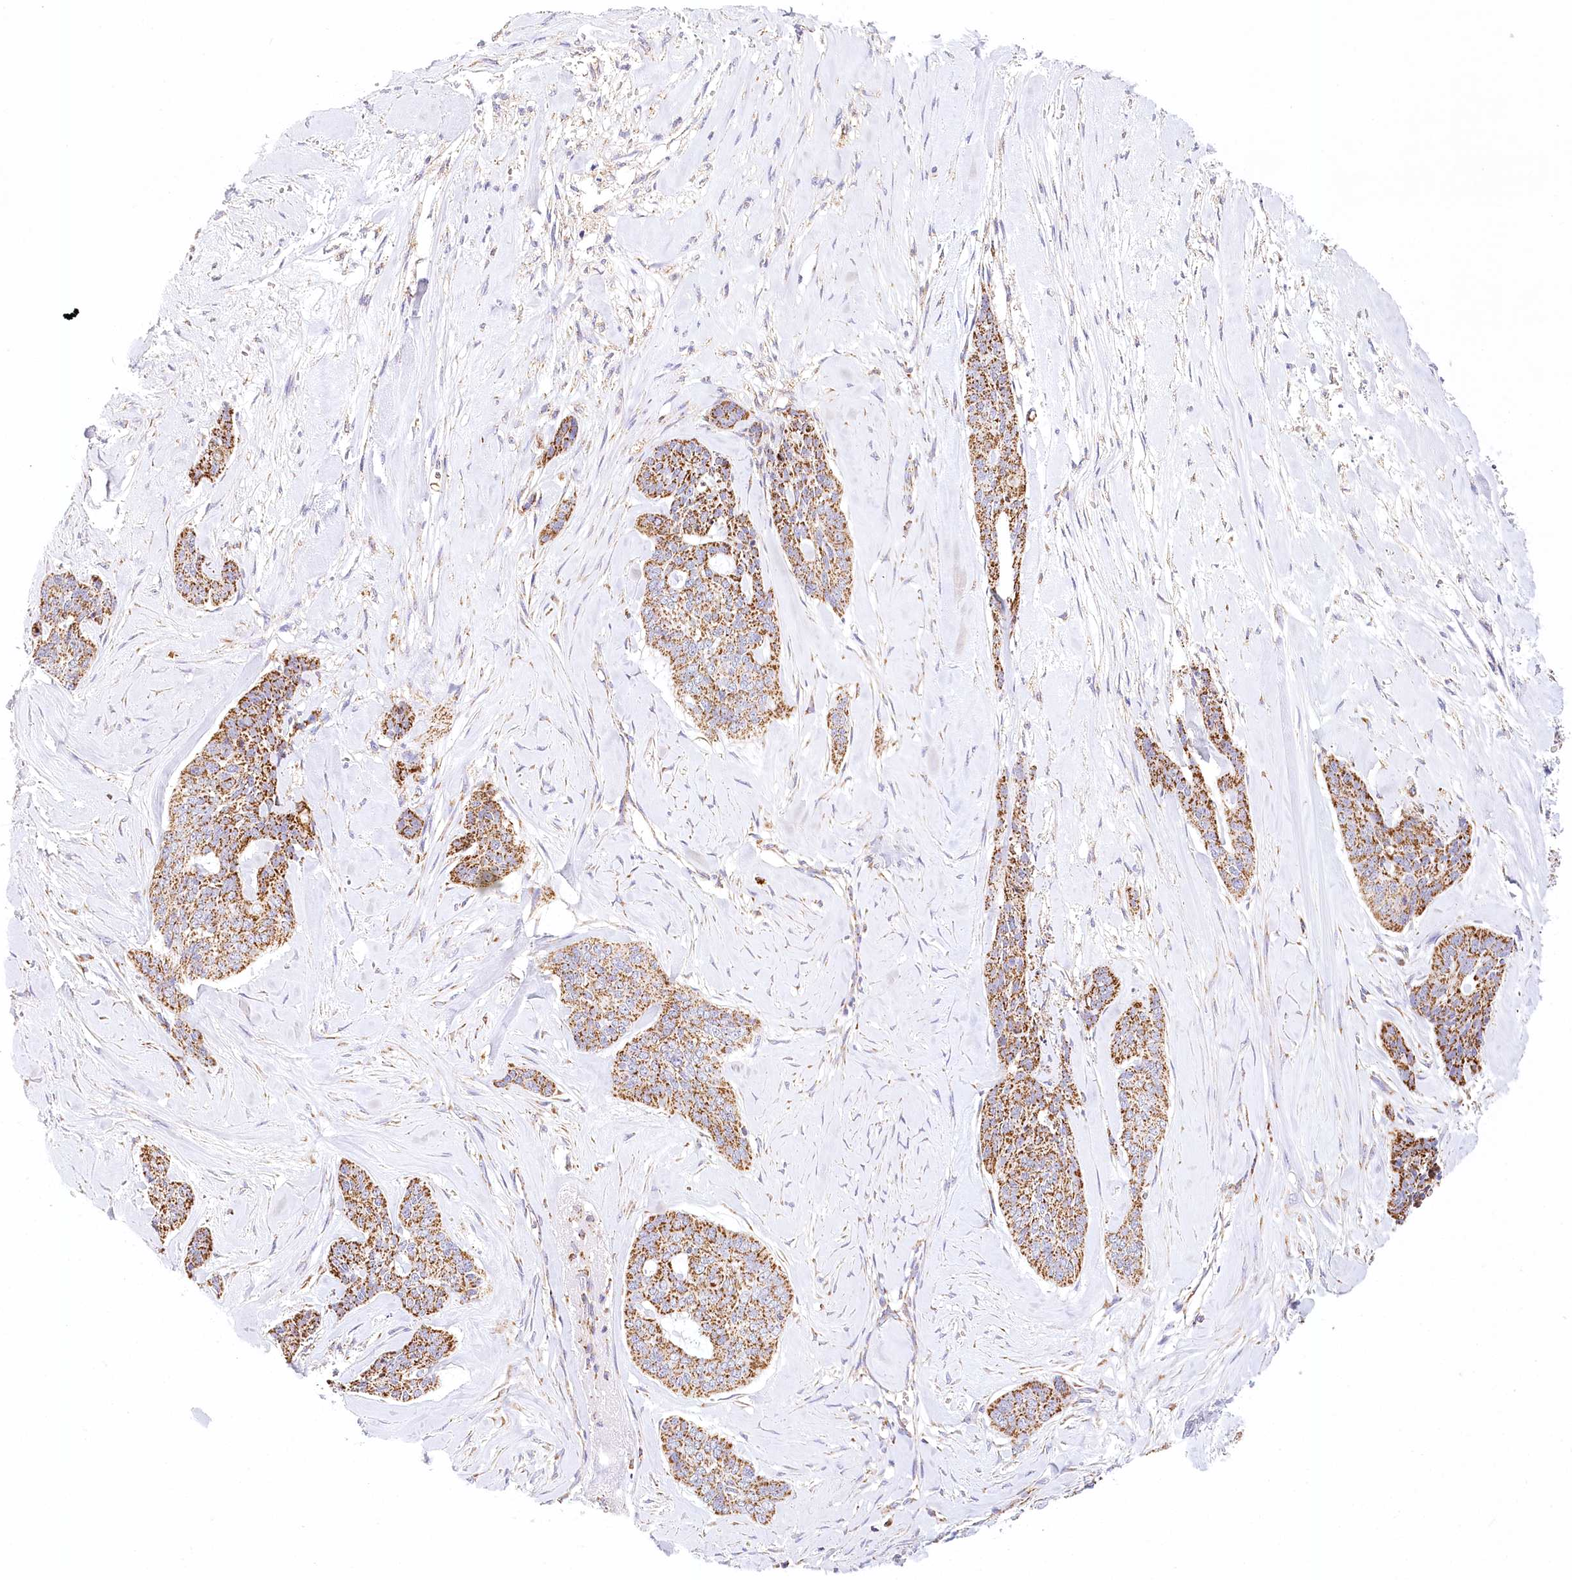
{"staining": {"intensity": "strong", "quantity": ">75%", "location": "cytoplasmic/membranous"}, "tissue": "skin cancer", "cell_type": "Tumor cells", "image_type": "cancer", "snomed": [{"axis": "morphology", "description": "Basal cell carcinoma"}, {"axis": "topography", "description": "Skin"}], "caption": "Brown immunohistochemical staining in skin cancer (basal cell carcinoma) exhibits strong cytoplasmic/membranous positivity in about >75% of tumor cells.", "gene": "LSS", "patient": {"sex": "female", "age": 64}}